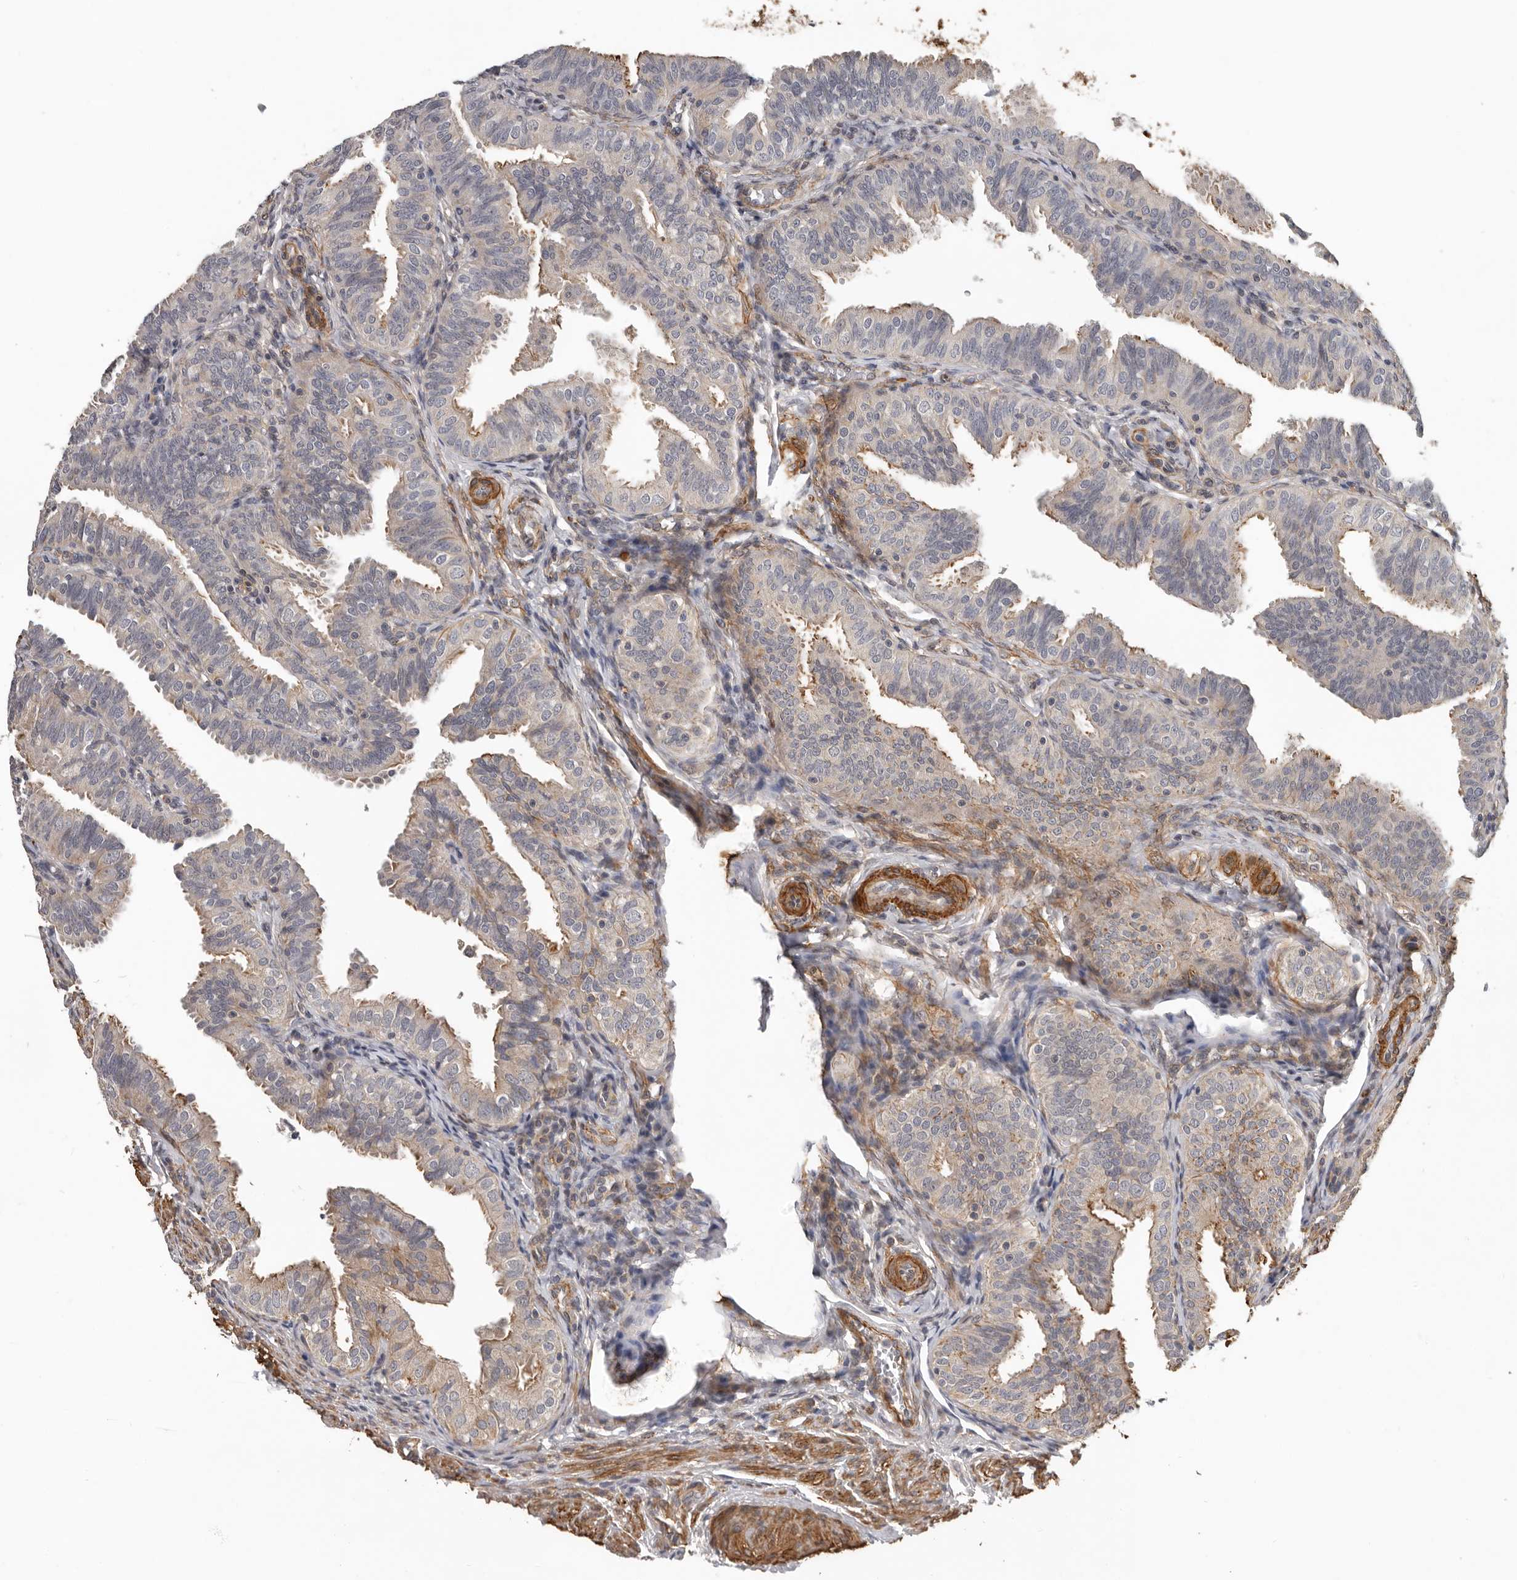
{"staining": {"intensity": "weak", "quantity": "<25%", "location": "cytoplasmic/membranous"}, "tissue": "fallopian tube", "cell_type": "Glandular cells", "image_type": "normal", "snomed": [{"axis": "morphology", "description": "Normal tissue, NOS"}, {"axis": "topography", "description": "Fallopian tube"}], "caption": "Immunohistochemical staining of unremarkable human fallopian tube exhibits no significant expression in glandular cells. (Immunohistochemistry (ihc), brightfield microscopy, high magnification).", "gene": "RNF157", "patient": {"sex": "female", "age": 35}}